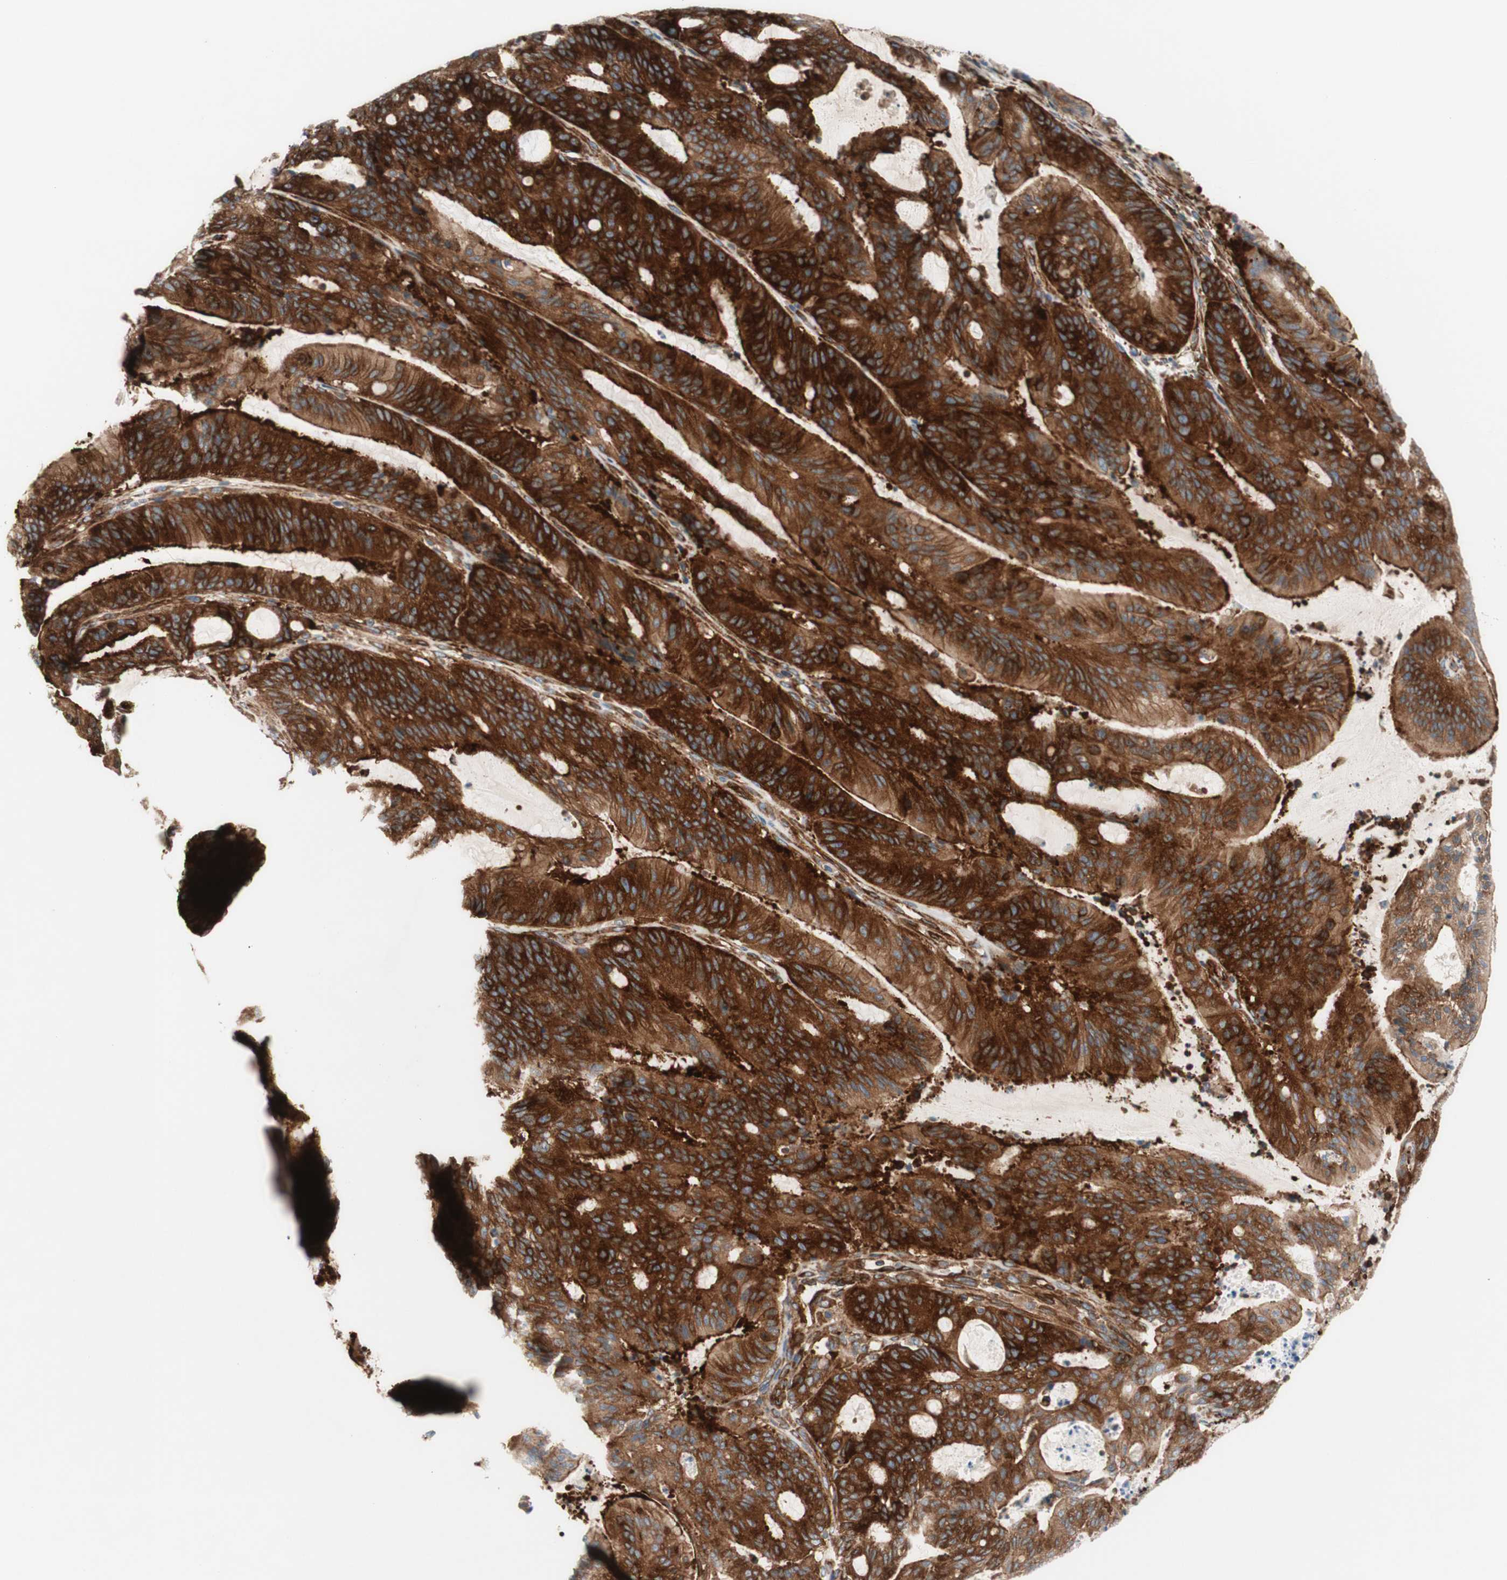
{"staining": {"intensity": "strong", "quantity": ">75%", "location": "cytoplasmic/membranous"}, "tissue": "liver cancer", "cell_type": "Tumor cells", "image_type": "cancer", "snomed": [{"axis": "morphology", "description": "Cholangiocarcinoma"}, {"axis": "topography", "description": "Liver"}], "caption": "Immunohistochemical staining of liver cholangiocarcinoma reveals high levels of strong cytoplasmic/membranous expression in about >75% of tumor cells.", "gene": "CCN4", "patient": {"sex": "female", "age": 73}}